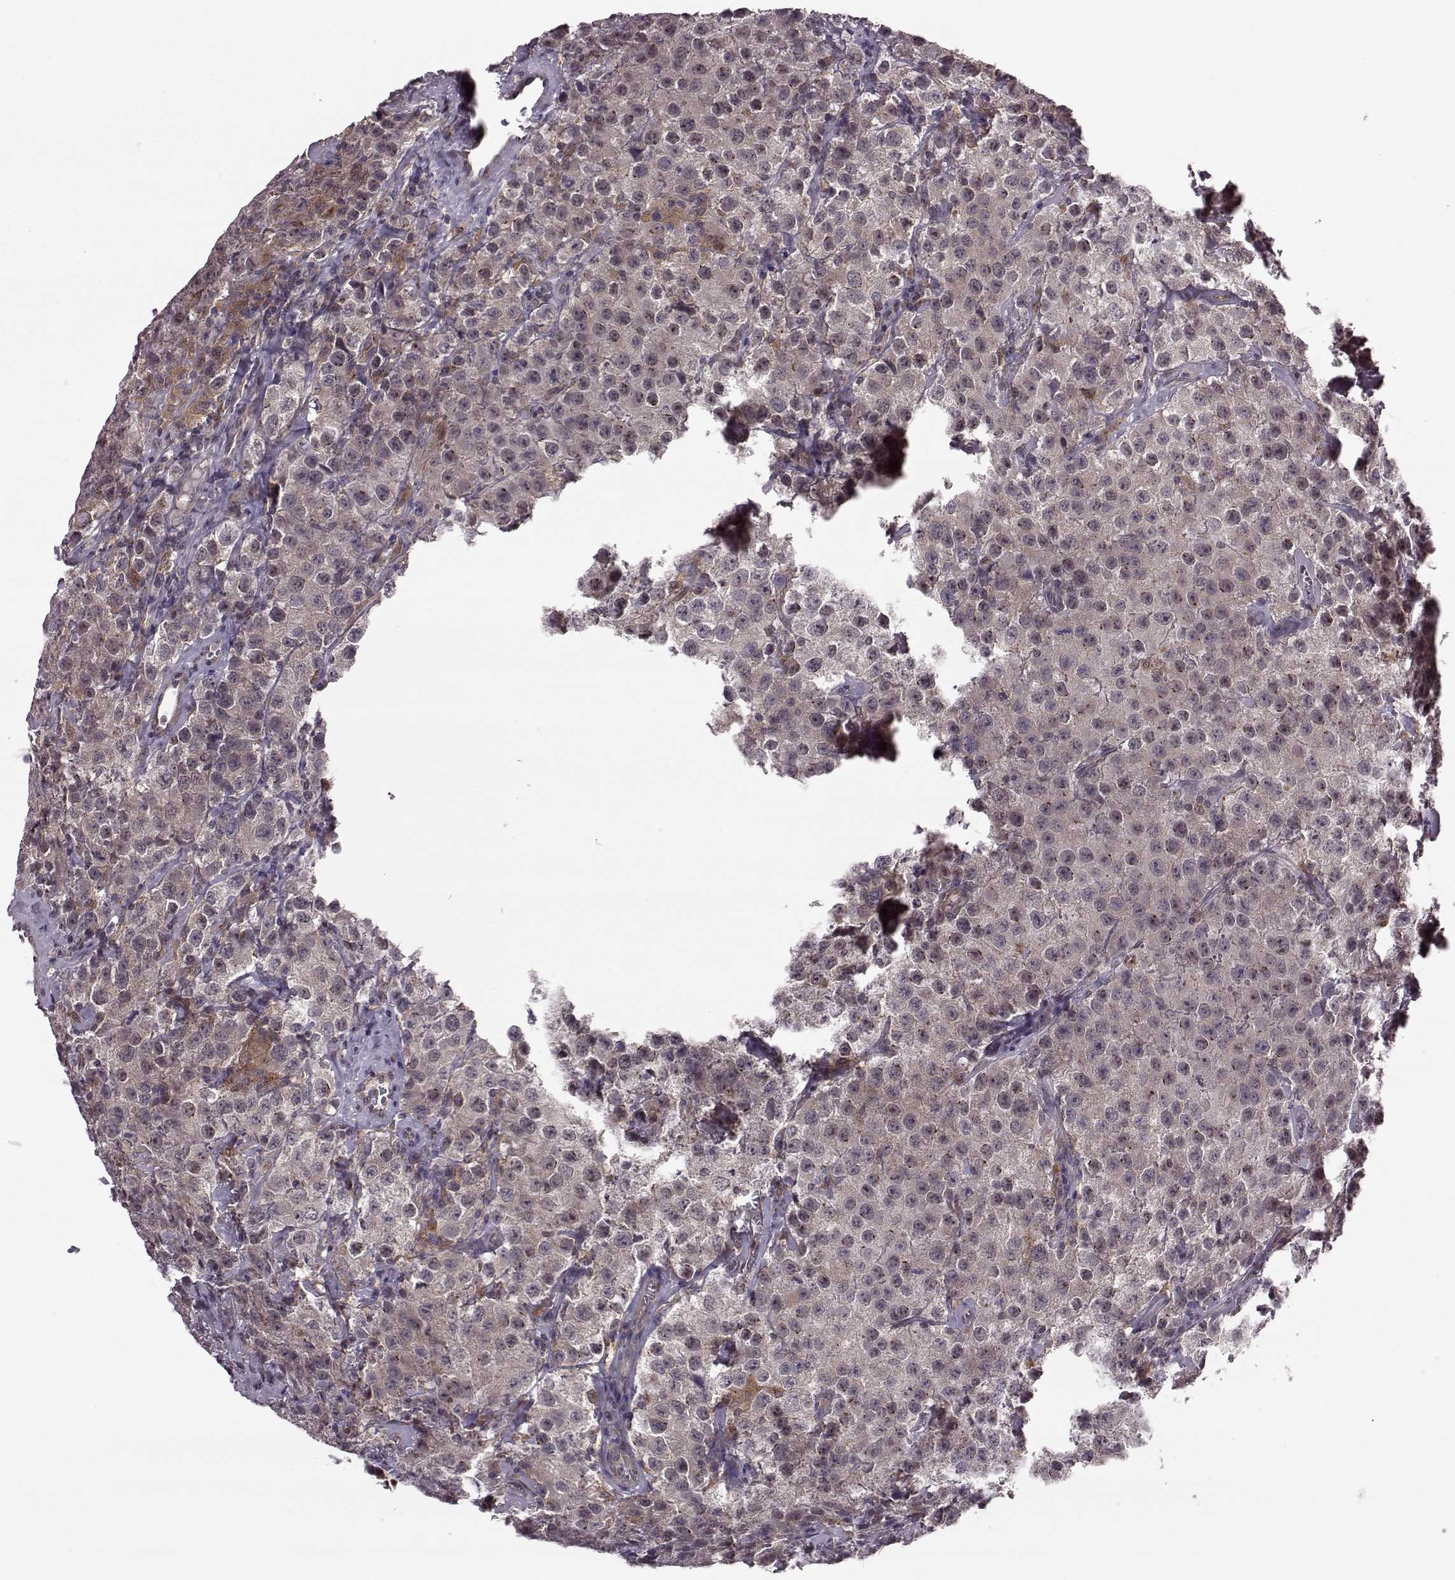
{"staining": {"intensity": "weak", "quantity": ">75%", "location": "cytoplasmic/membranous"}, "tissue": "testis cancer", "cell_type": "Tumor cells", "image_type": "cancer", "snomed": [{"axis": "morphology", "description": "Seminoma, NOS"}, {"axis": "topography", "description": "Testis"}], "caption": "Approximately >75% of tumor cells in human testis cancer display weak cytoplasmic/membranous protein positivity as visualized by brown immunohistochemical staining.", "gene": "FNIP2", "patient": {"sex": "male", "age": 52}}